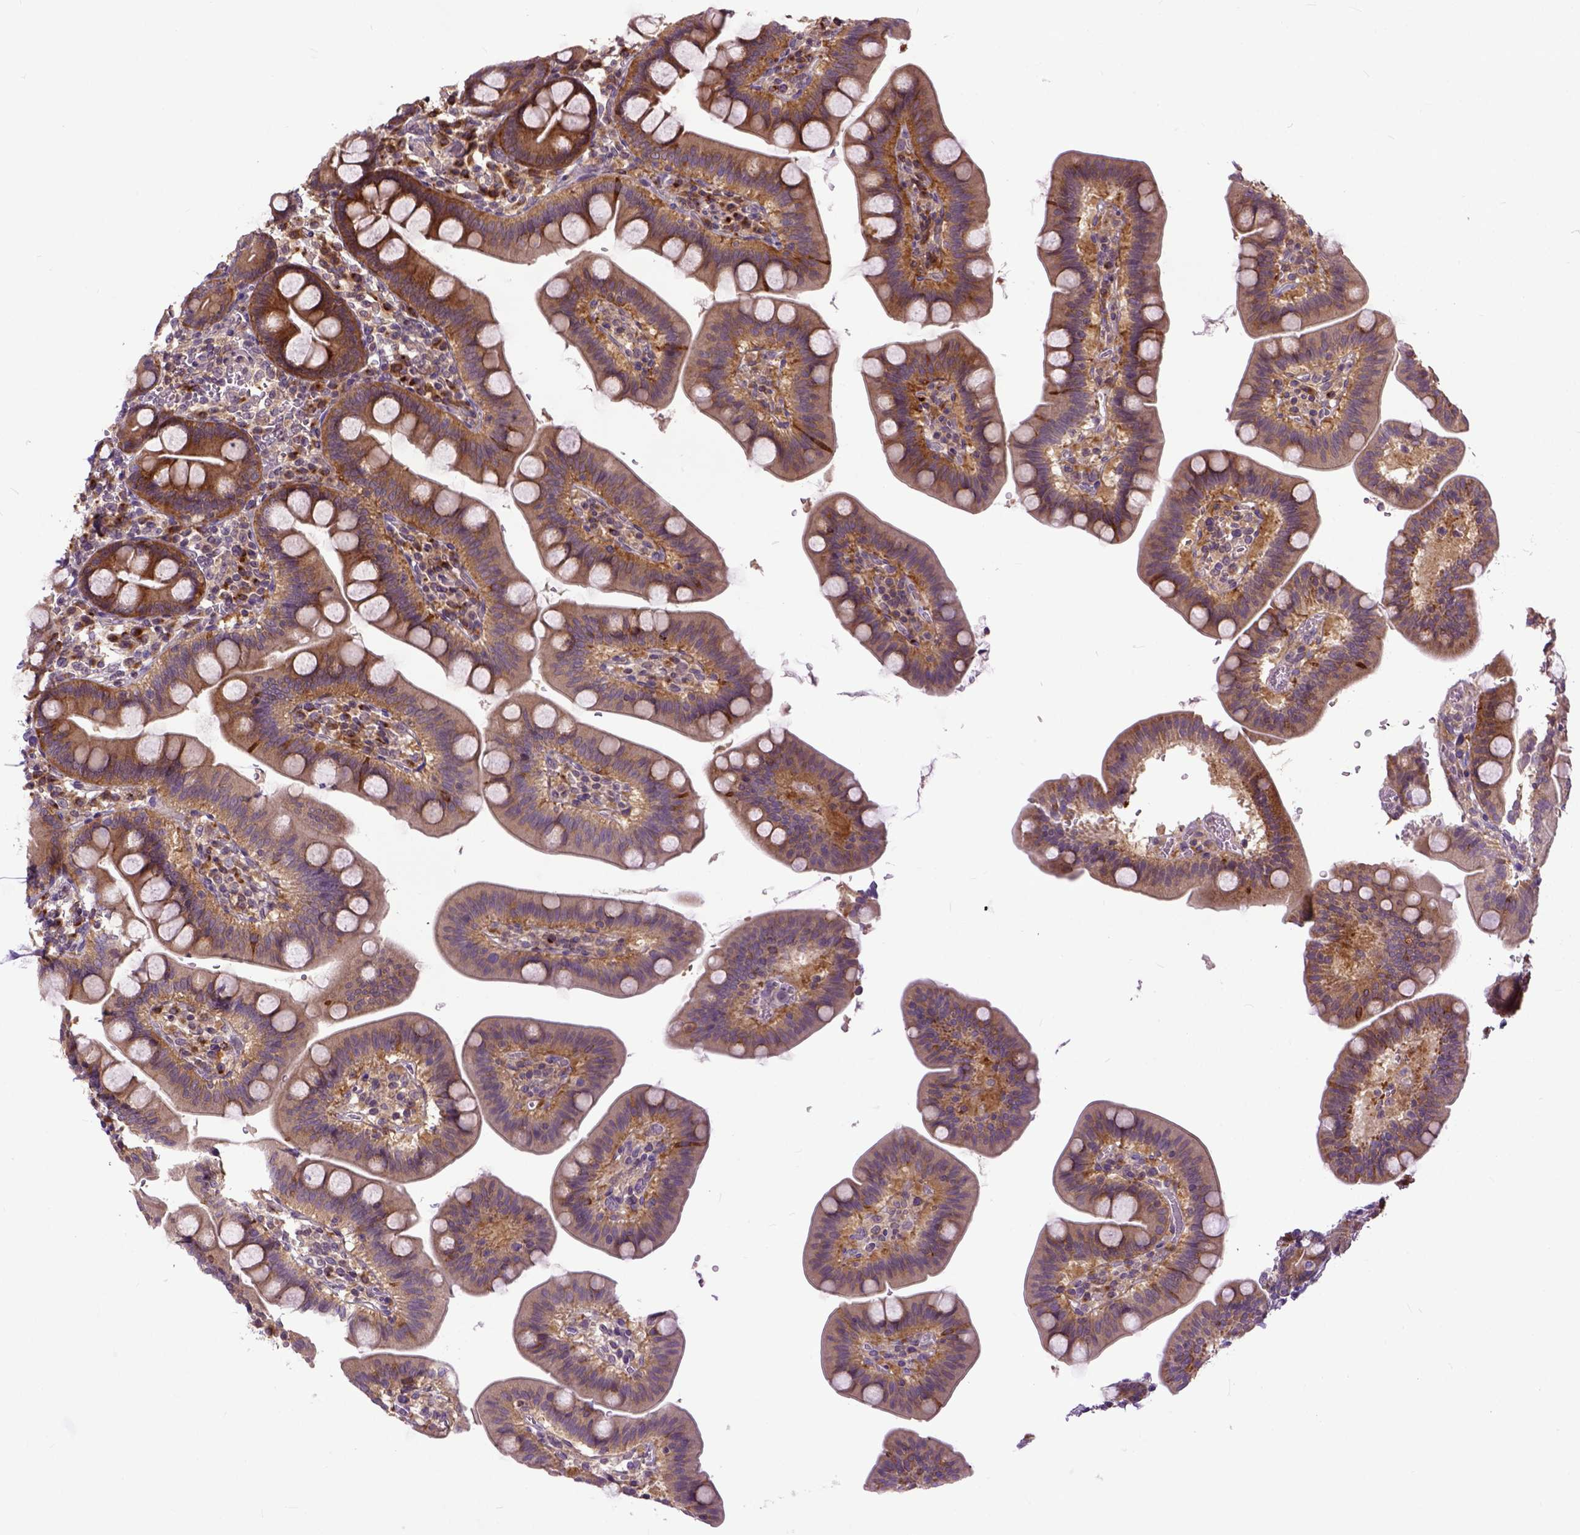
{"staining": {"intensity": "moderate", "quantity": "25%-75%", "location": "cytoplasmic/membranous"}, "tissue": "duodenum", "cell_type": "Glandular cells", "image_type": "normal", "snomed": [{"axis": "morphology", "description": "Normal tissue, NOS"}, {"axis": "topography", "description": "Pancreas"}, {"axis": "topography", "description": "Duodenum"}], "caption": "The micrograph demonstrates staining of unremarkable duodenum, revealing moderate cytoplasmic/membranous protein expression (brown color) within glandular cells.", "gene": "CPNE1", "patient": {"sex": "male", "age": 59}}